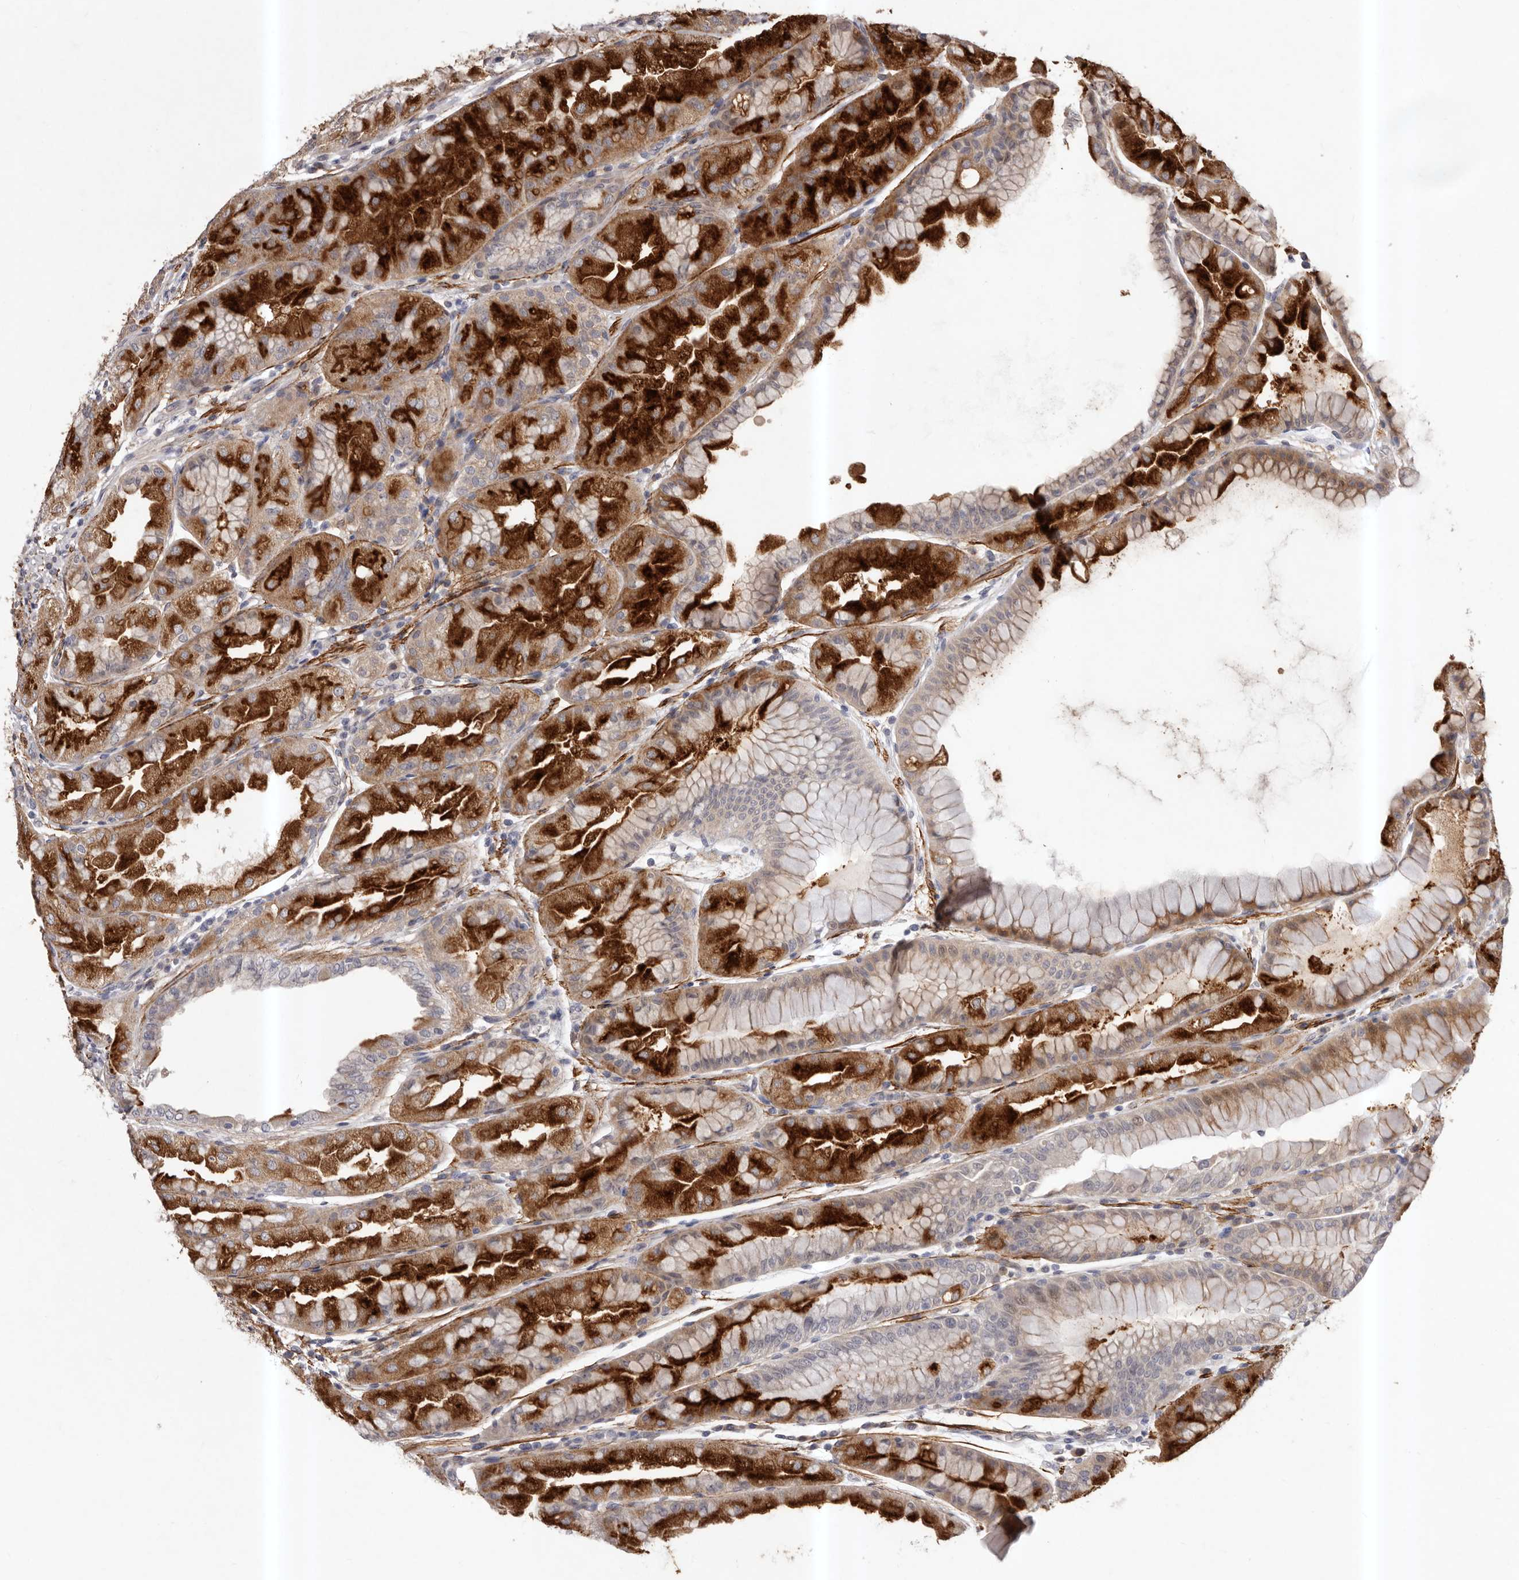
{"staining": {"intensity": "strong", "quantity": ">75%", "location": "cytoplasmic/membranous"}, "tissue": "stomach", "cell_type": "Glandular cells", "image_type": "normal", "snomed": [{"axis": "morphology", "description": "Normal tissue, NOS"}, {"axis": "topography", "description": "Stomach, upper"}], "caption": "Glandular cells reveal high levels of strong cytoplasmic/membranous expression in approximately >75% of cells in benign stomach.", "gene": "HBS1L", "patient": {"sex": "male", "age": 47}}